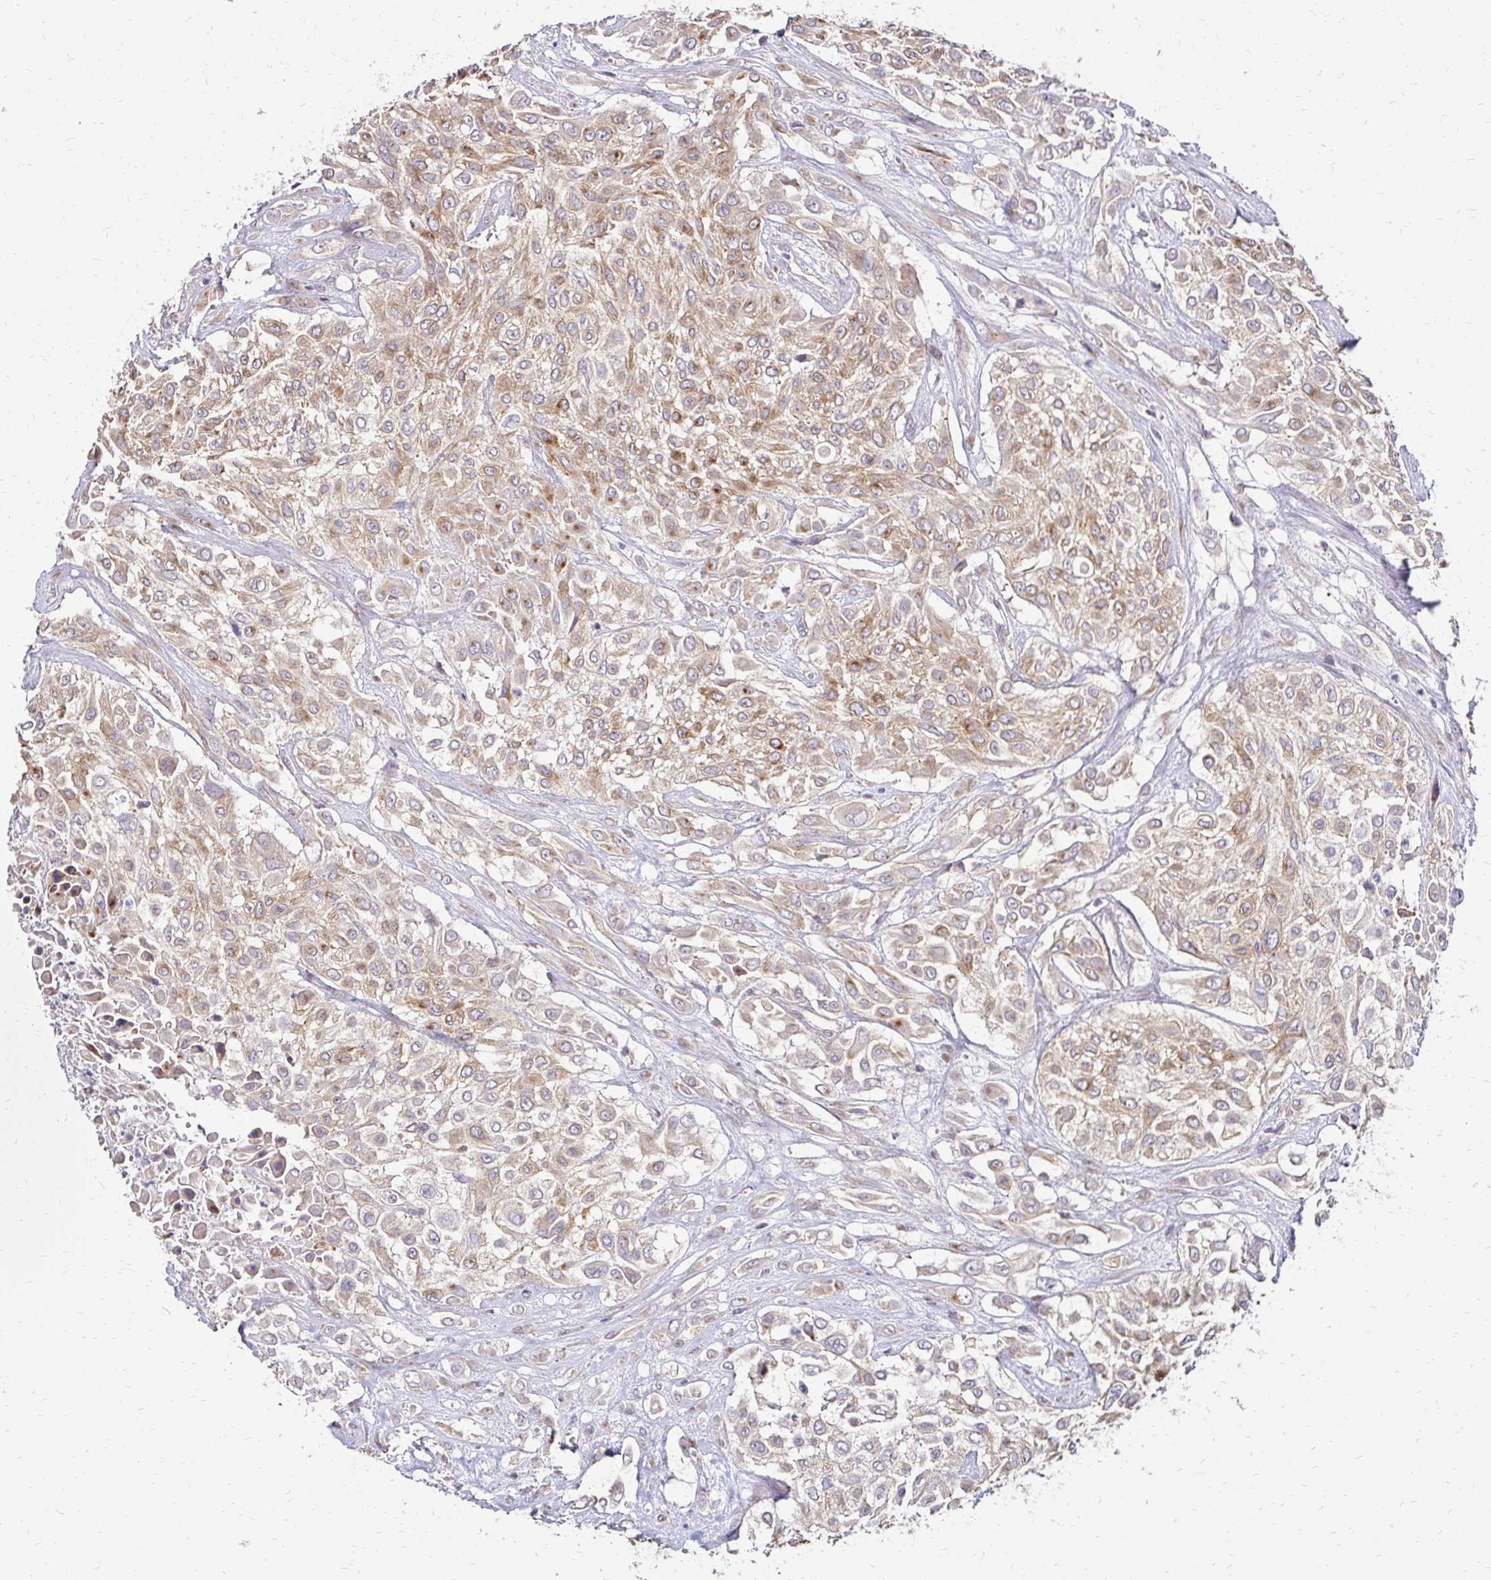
{"staining": {"intensity": "weak", "quantity": ">75%", "location": "cytoplasmic/membranous"}, "tissue": "urothelial cancer", "cell_type": "Tumor cells", "image_type": "cancer", "snomed": [{"axis": "morphology", "description": "Urothelial carcinoma, High grade"}, {"axis": "topography", "description": "Urinary bladder"}], "caption": "A micrograph of high-grade urothelial carcinoma stained for a protein demonstrates weak cytoplasmic/membranous brown staining in tumor cells. (Brightfield microscopy of DAB IHC at high magnification).", "gene": "PRIMA1", "patient": {"sex": "male", "age": 57}}